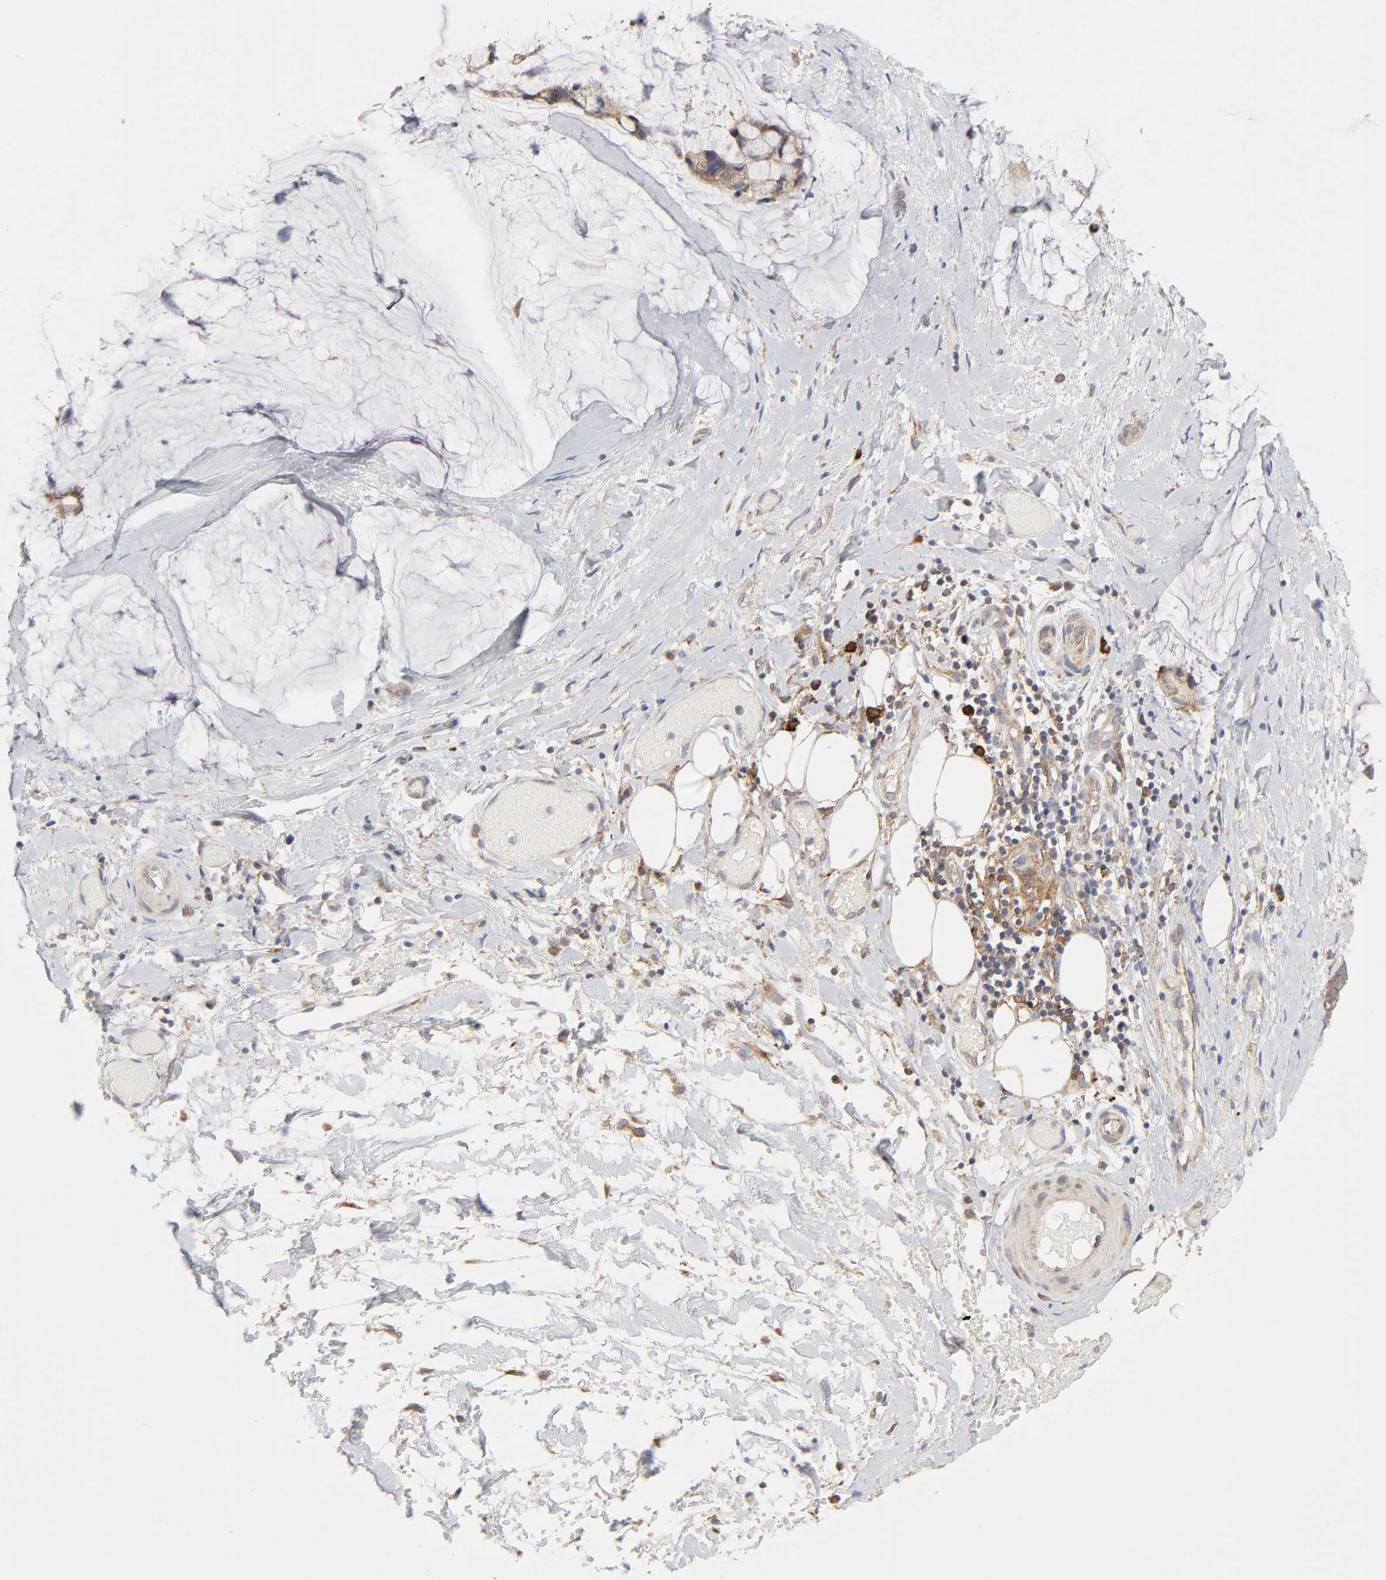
{"staining": {"intensity": "weak", "quantity": ">75%", "location": "cytoplasmic/membranous"}, "tissue": "ovarian cancer", "cell_type": "Tumor cells", "image_type": "cancer", "snomed": [{"axis": "morphology", "description": "Cystadenocarcinoma, mucinous, NOS"}, {"axis": "topography", "description": "Ovary"}], "caption": "Ovarian mucinous cystadenocarcinoma stained with IHC displays weak cytoplasmic/membranous positivity in approximately >75% of tumor cells. (Stains: DAB in brown, nuclei in blue, Microscopy: brightfield microscopy at high magnification).", "gene": "IL4R", "patient": {"sex": "female", "age": 39}}